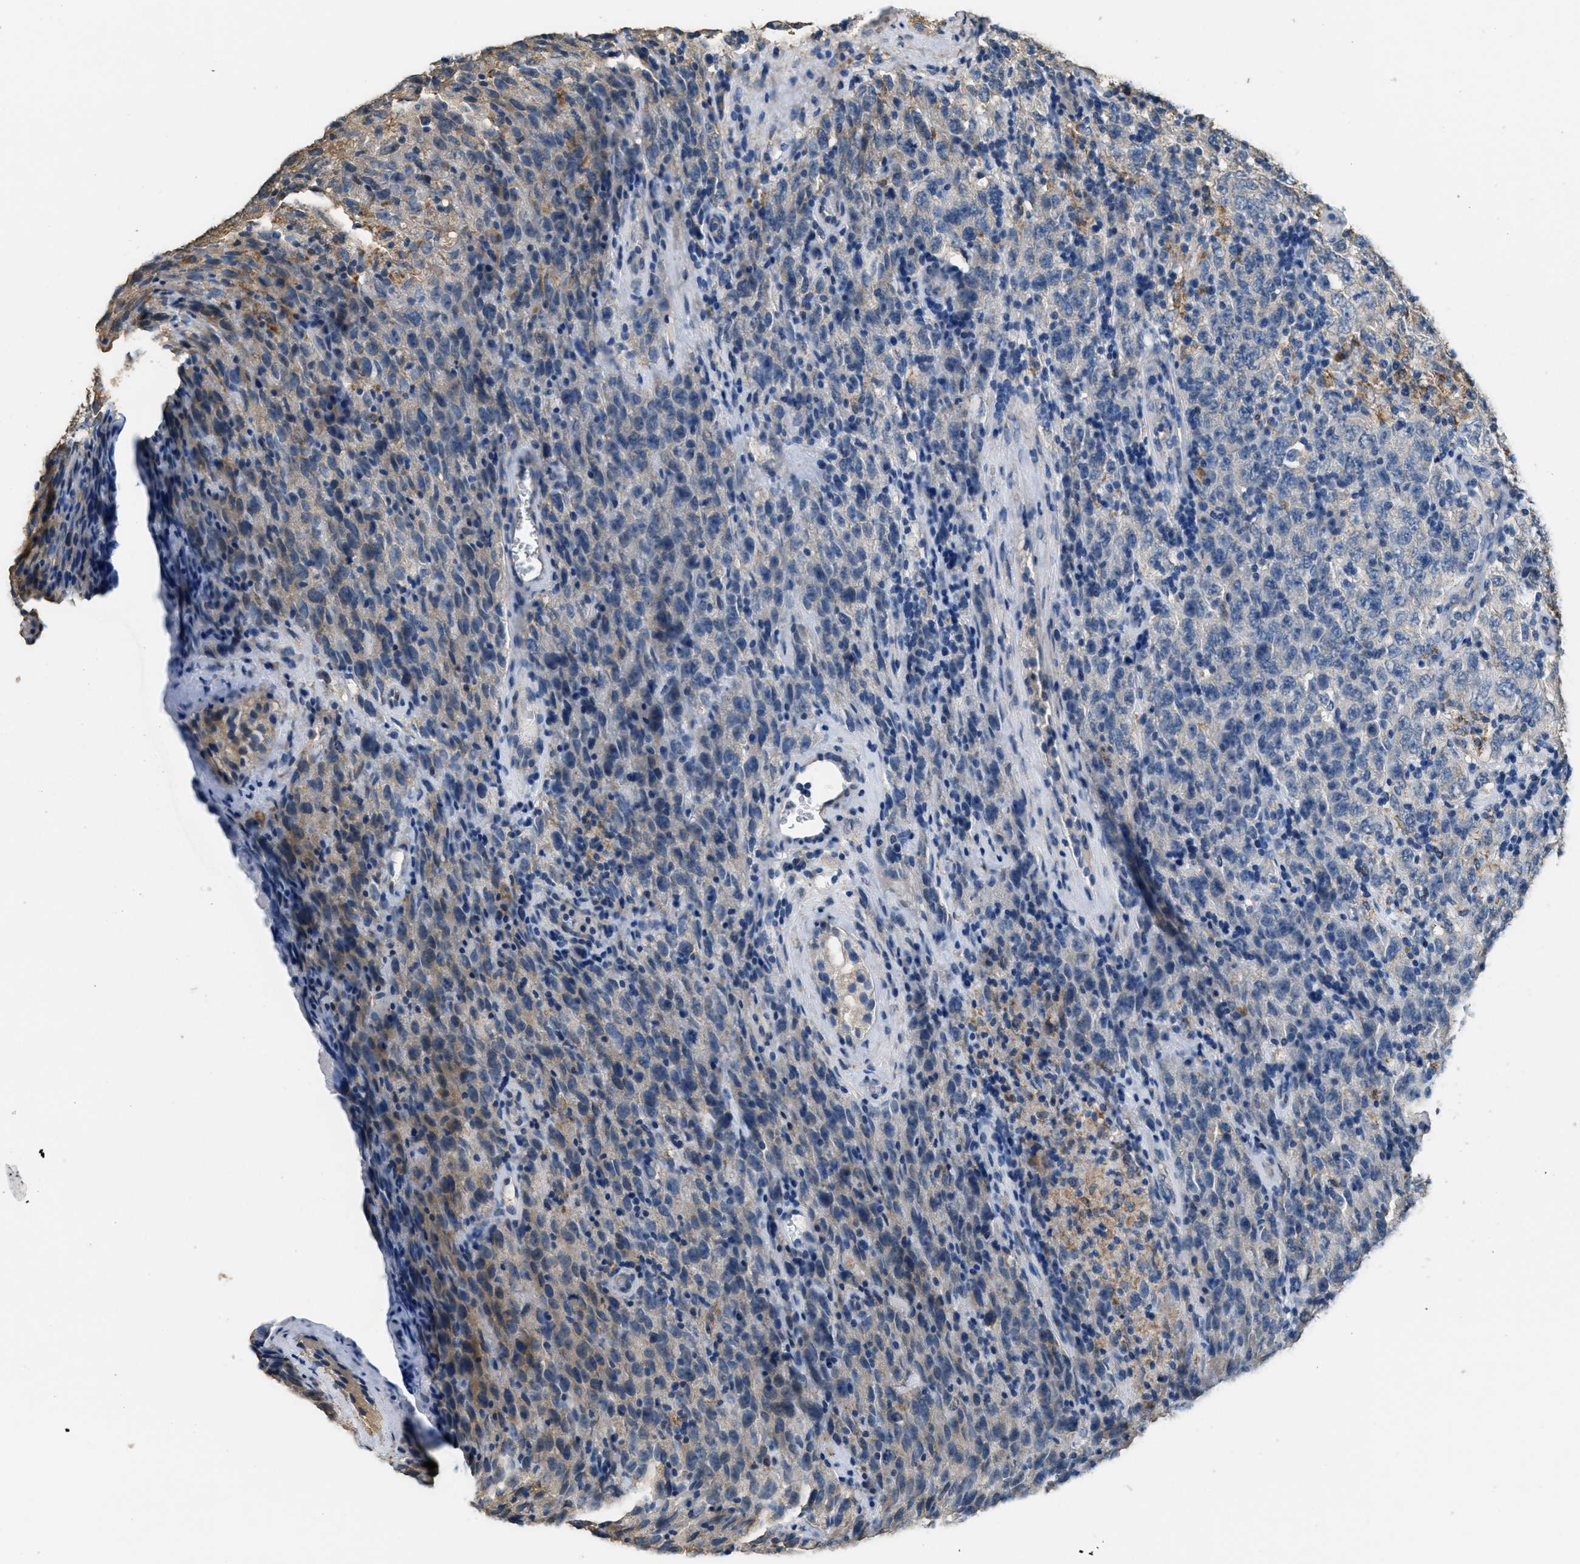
{"staining": {"intensity": "weak", "quantity": "<25%", "location": "cytoplasmic/membranous"}, "tissue": "testis cancer", "cell_type": "Tumor cells", "image_type": "cancer", "snomed": [{"axis": "morphology", "description": "Seminoma, NOS"}, {"axis": "topography", "description": "Testis"}], "caption": "High magnification brightfield microscopy of testis cancer (seminoma) stained with DAB (3,3'-diaminobenzidine) (brown) and counterstained with hematoxylin (blue): tumor cells show no significant staining.", "gene": "THBS2", "patient": {"sex": "male", "age": 52}}